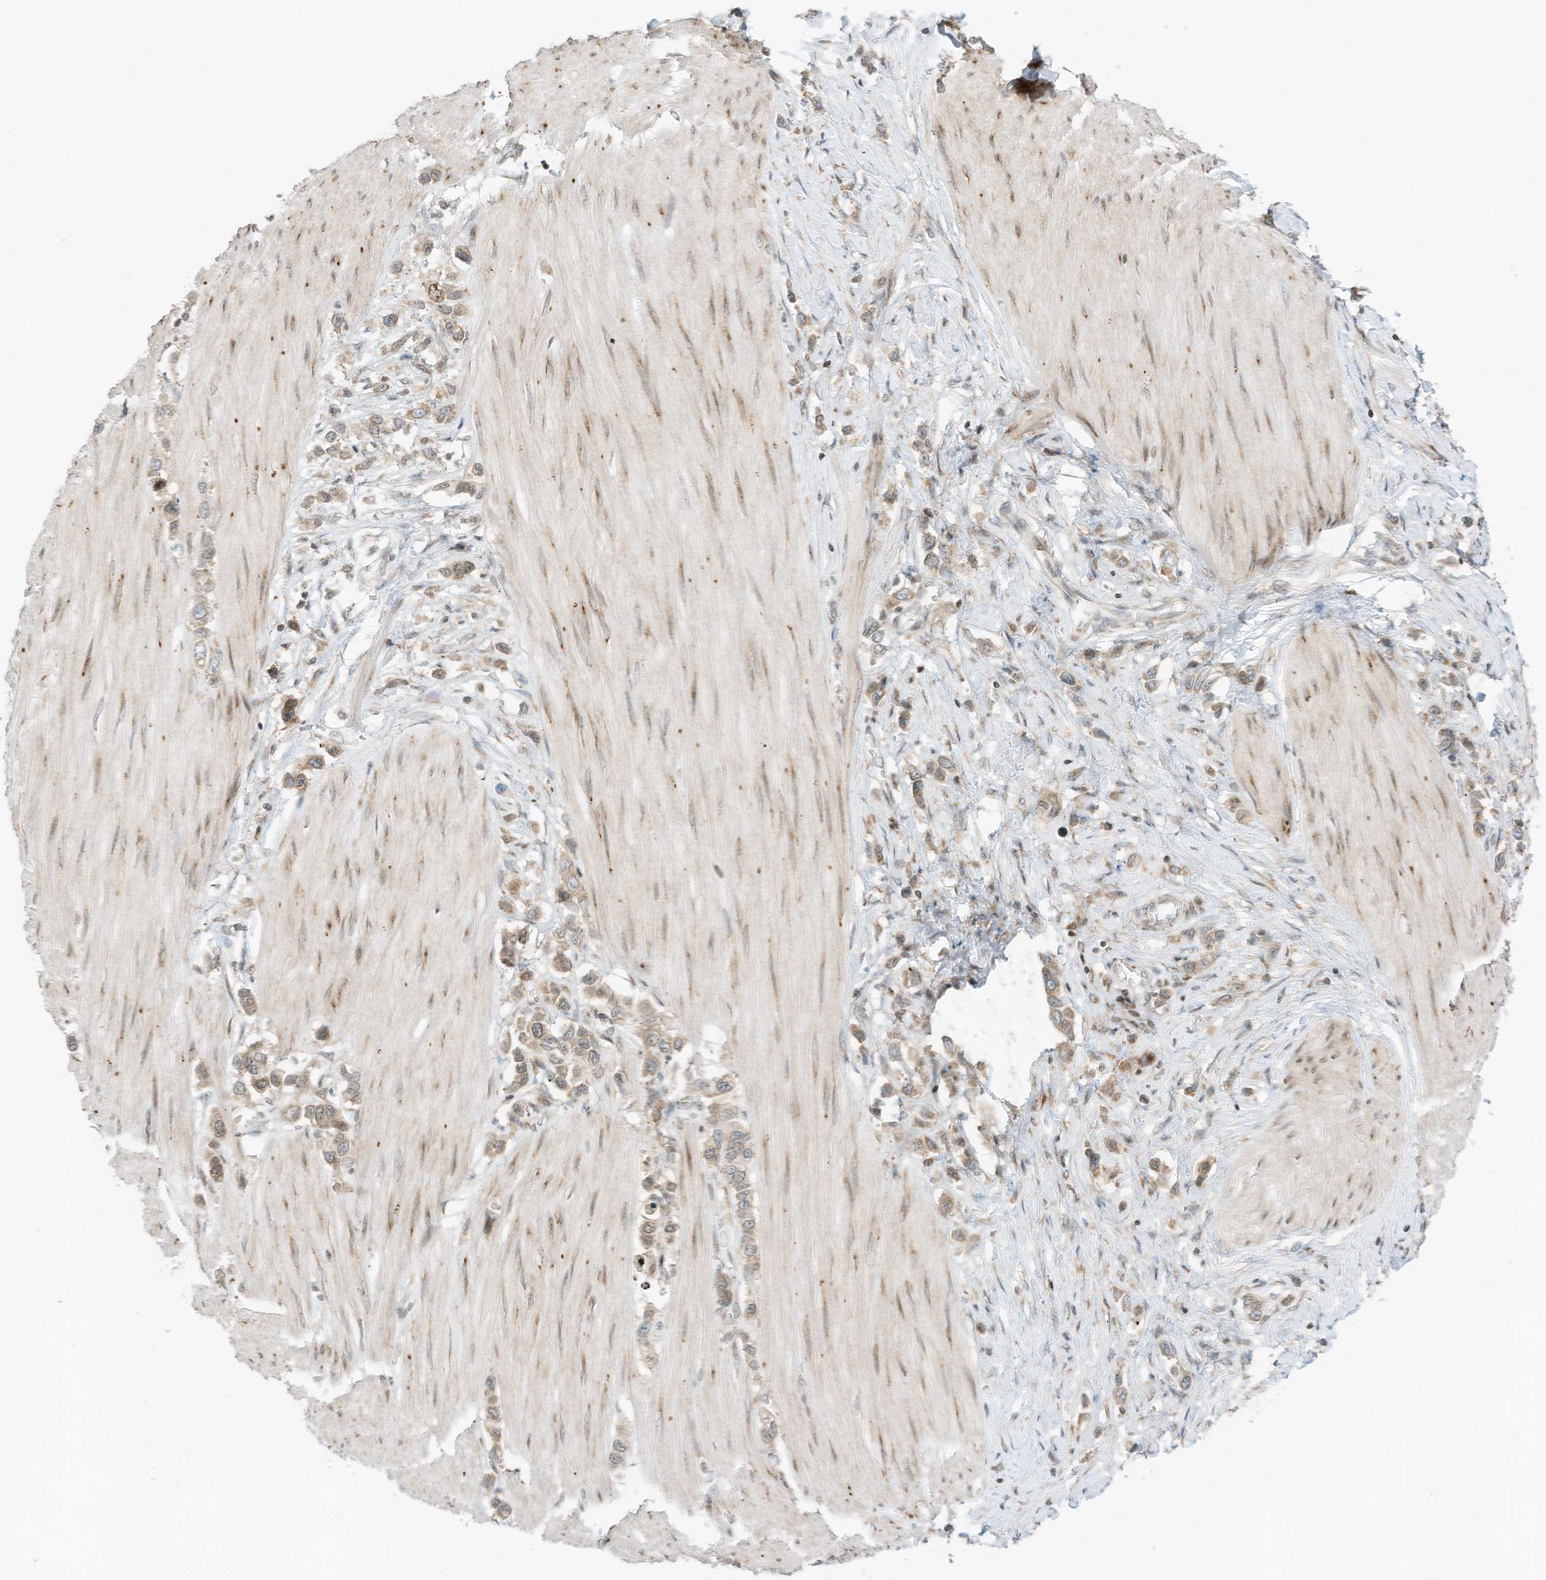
{"staining": {"intensity": "weak", "quantity": ">75%", "location": "cytoplasmic/membranous"}, "tissue": "stomach cancer", "cell_type": "Tumor cells", "image_type": "cancer", "snomed": [{"axis": "morphology", "description": "Adenocarcinoma, NOS"}, {"axis": "topography", "description": "Stomach"}], "caption": "About >75% of tumor cells in human stomach adenocarcinoma reveal weak cytoplasmic/membranous protein positivity as visualized by brown immunohistochemical staining.", "gene": "EDF1", "patient": {"sex": "female", "age": 65}}